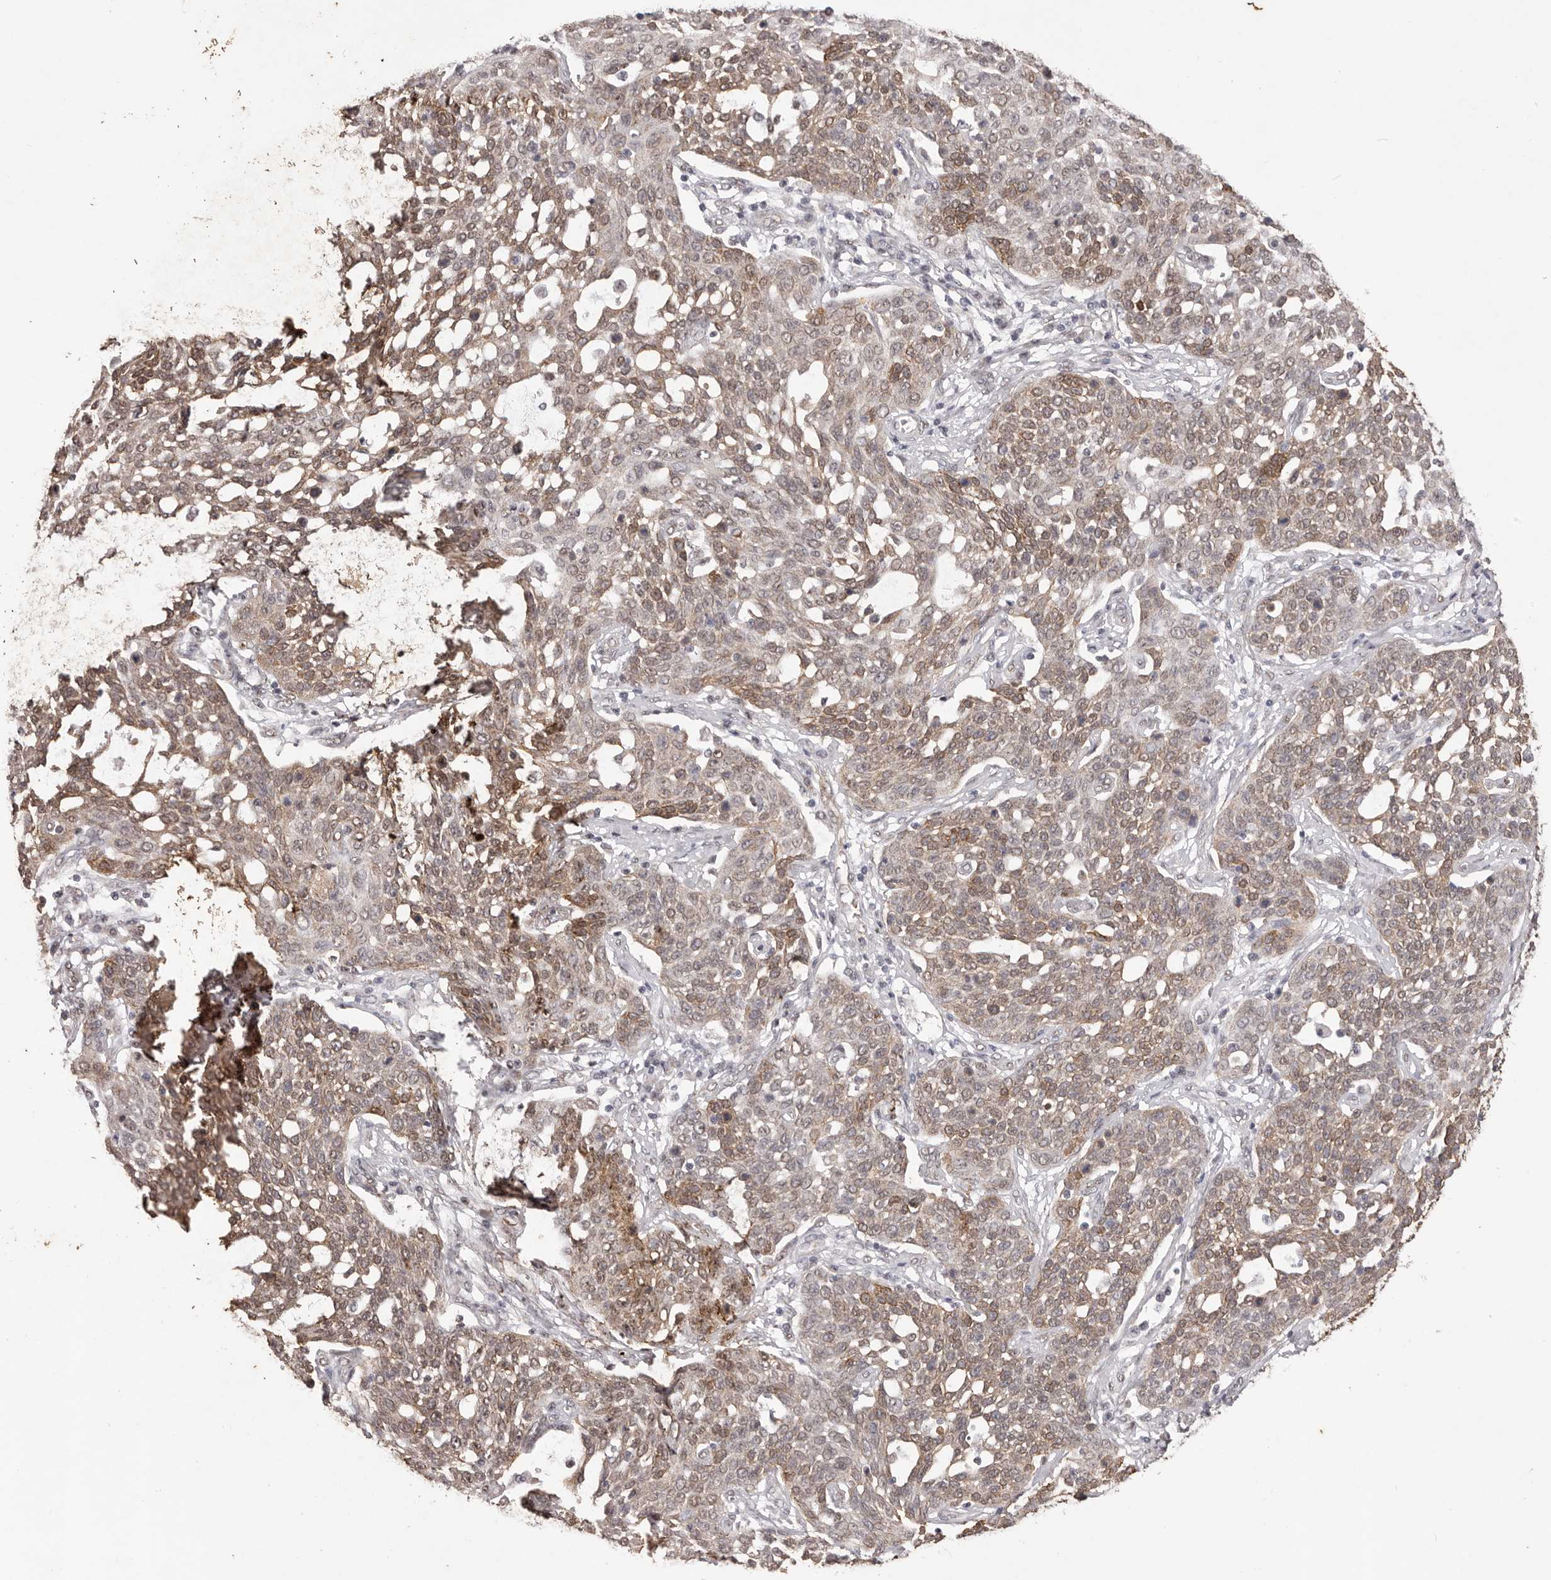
{"staining": {"intensity": "moderate", "quantity": ">75%", "location": "cytoplasmic/membranous"}, "tissue": "cervical cancer", "cell_type": "Tumor cells", "image_type": "cancer", "snomed": [{"axis": "morphology", "description": "Squamous cell carcinoma, NOS"}, {"axis": "topography", "description": "Cervix"}], "caption": "Cervical squamous cell carcinoma stained for a protein (brown) reveals moderate cytoplasmic/membranous positive positivity in about >75% of tumor cells.", "gene": "RPS6KA5", "patient": {"sex": "female", "age": 34}}